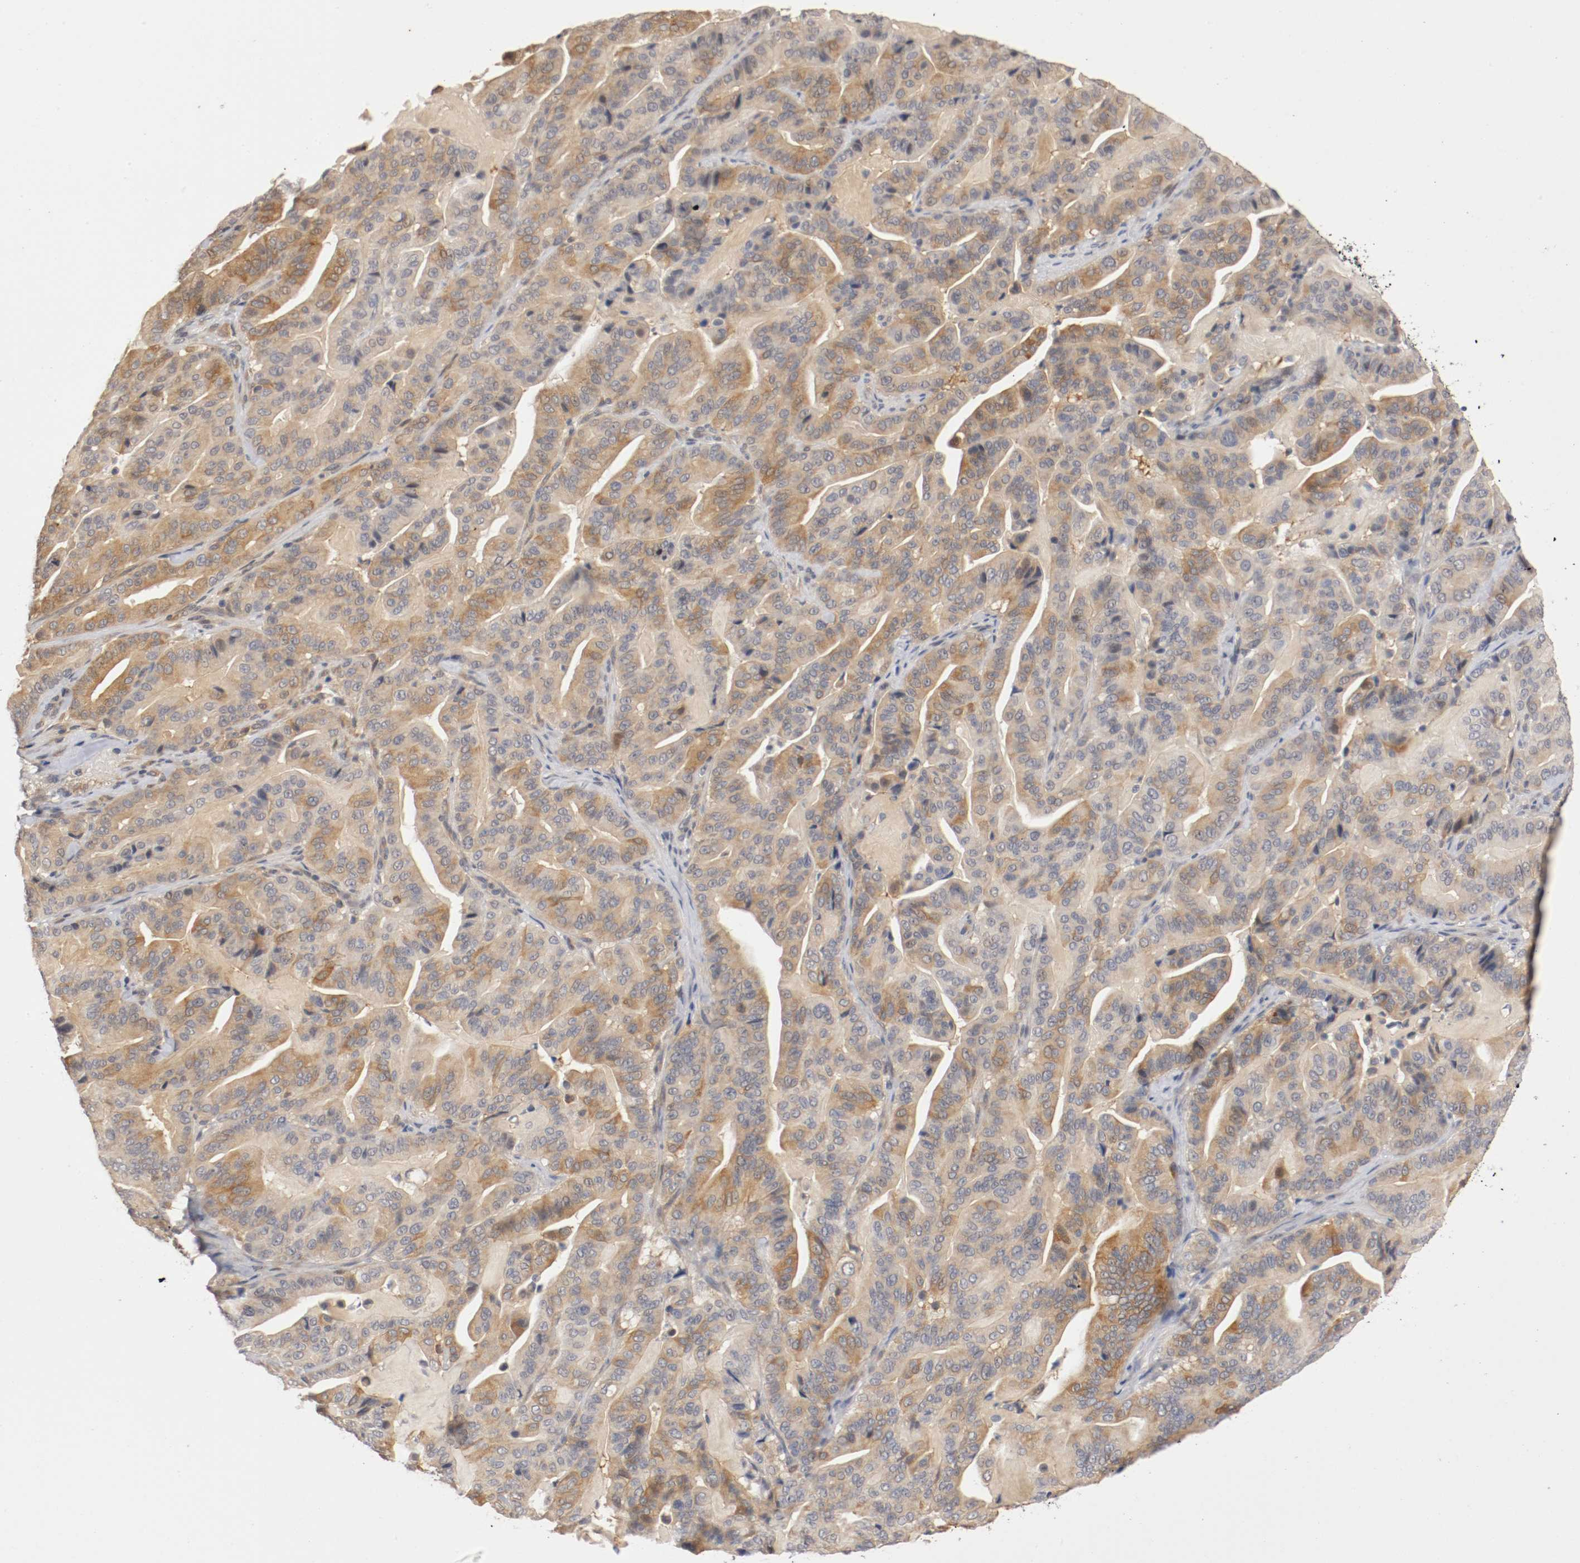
{"staining": {"intensity": "weak", "quantity": ">75%", "location": "cytoplasmic/membranous"}, "tissue": "pancreatic cancer", "cell_type": "Tumor cells", "image_type": "cancer", "snomed": [{"axis": "morphology", "description": "Adenocarcinoma, NOS"}, {"axis": "topography", "description": "Pancreas"}], "caption": "Protein staining of pancreatic cancer (adenocarcinoma) tissue exhibits weak cytoplasmic/membranous staining in about >75% of tumor cells.", "gene": "RBM23", "patient": {"sex": "male", "age": 63}}